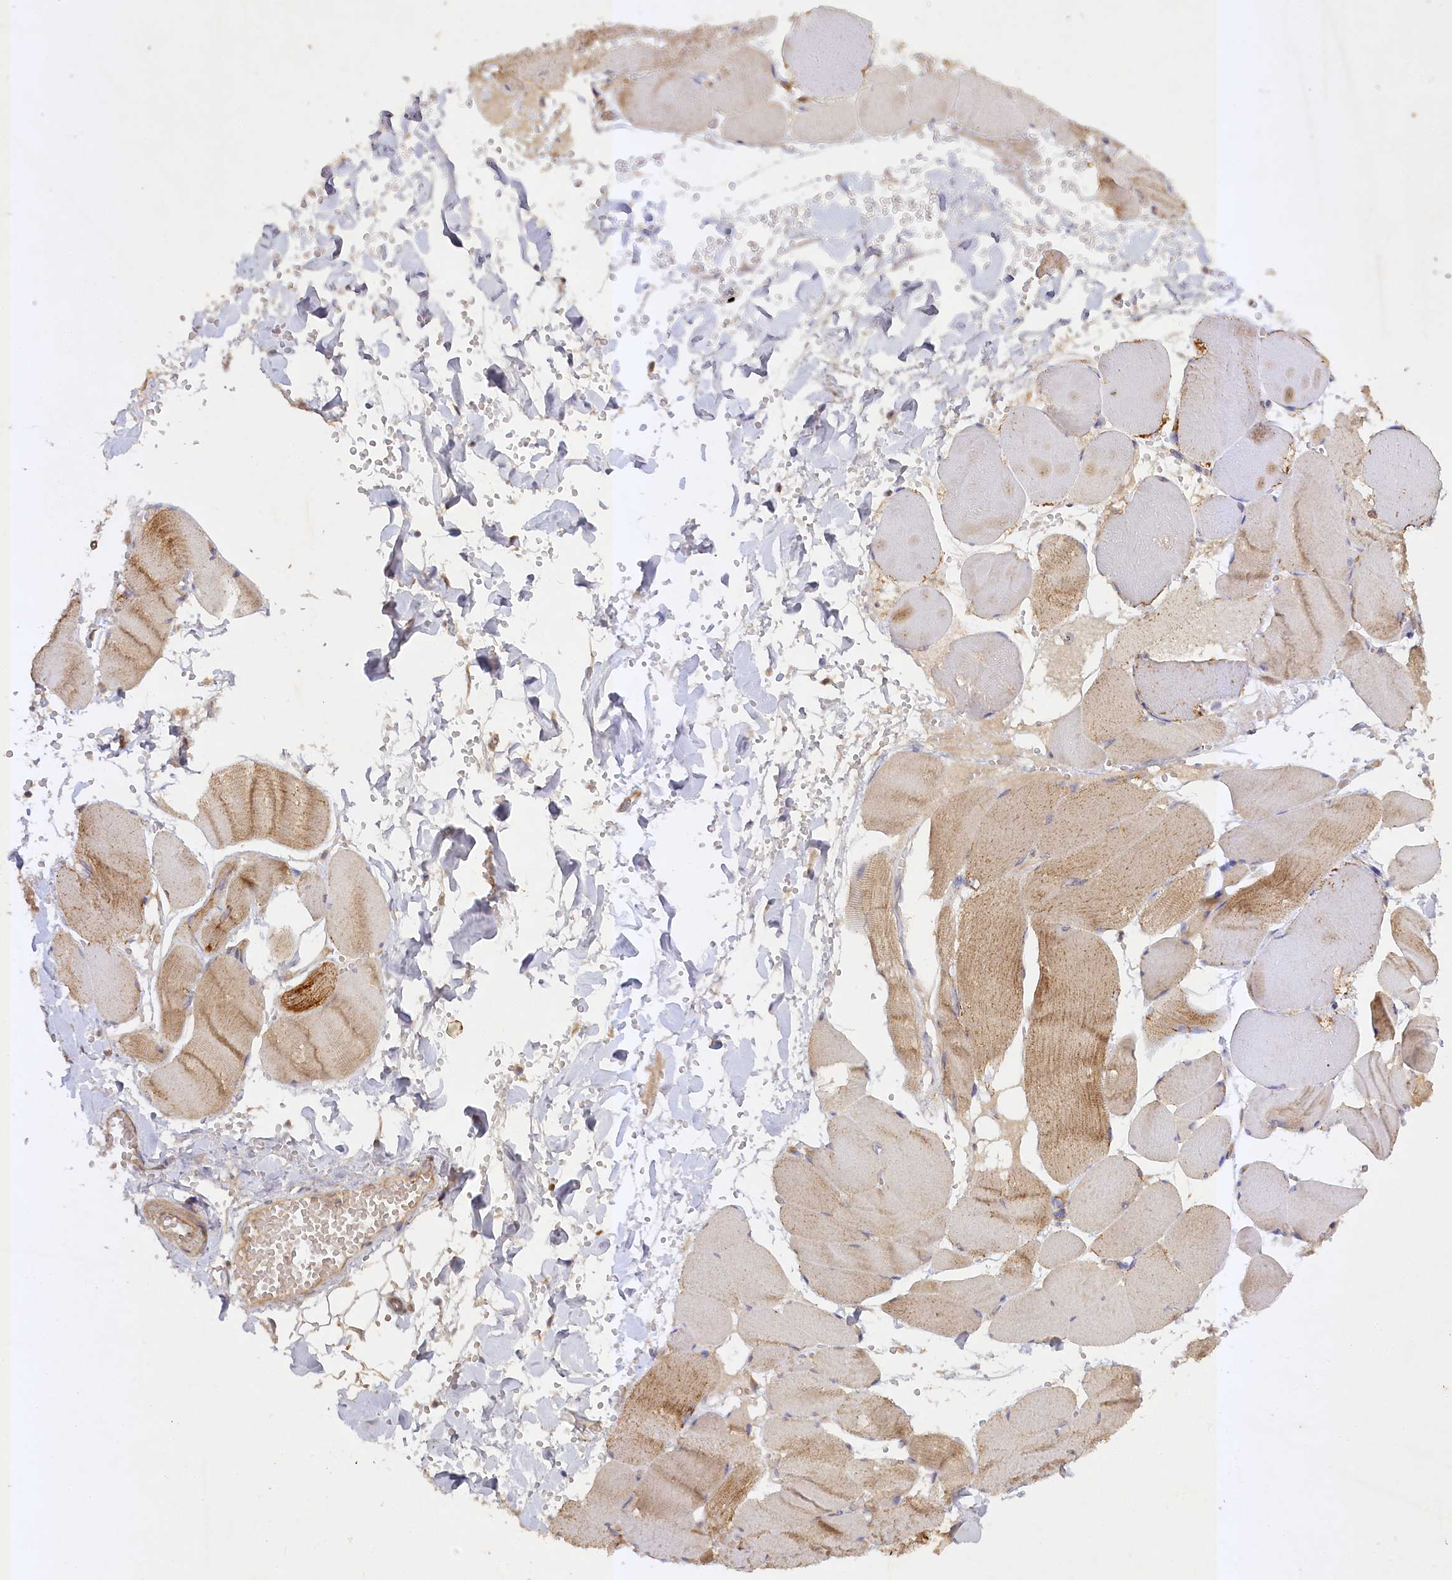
{"staining": {"intensity": "moderate", "quantity": "<25%", "location": "cytoplasmic/membranous"}, "tissue": "adipose tissue", "cell_type": "Adipocytes", "image_type": "normal", "snomed": [{"axis": "morphology", "description": "Normal tissue, NOS"}, {"axis": "topography", "description": "Skeletal muscle"}, {"axis": "topography", "description": "Peripheral nerve tissue"}], "caption": "Adipose tissue stained with immunohistochemistry displays moderate cytoplasmic/membranous staining in approximately <25% of adipocytes.", "gene": "TRAF3IP1", "patient": {"sex": "female", "age": 55}}